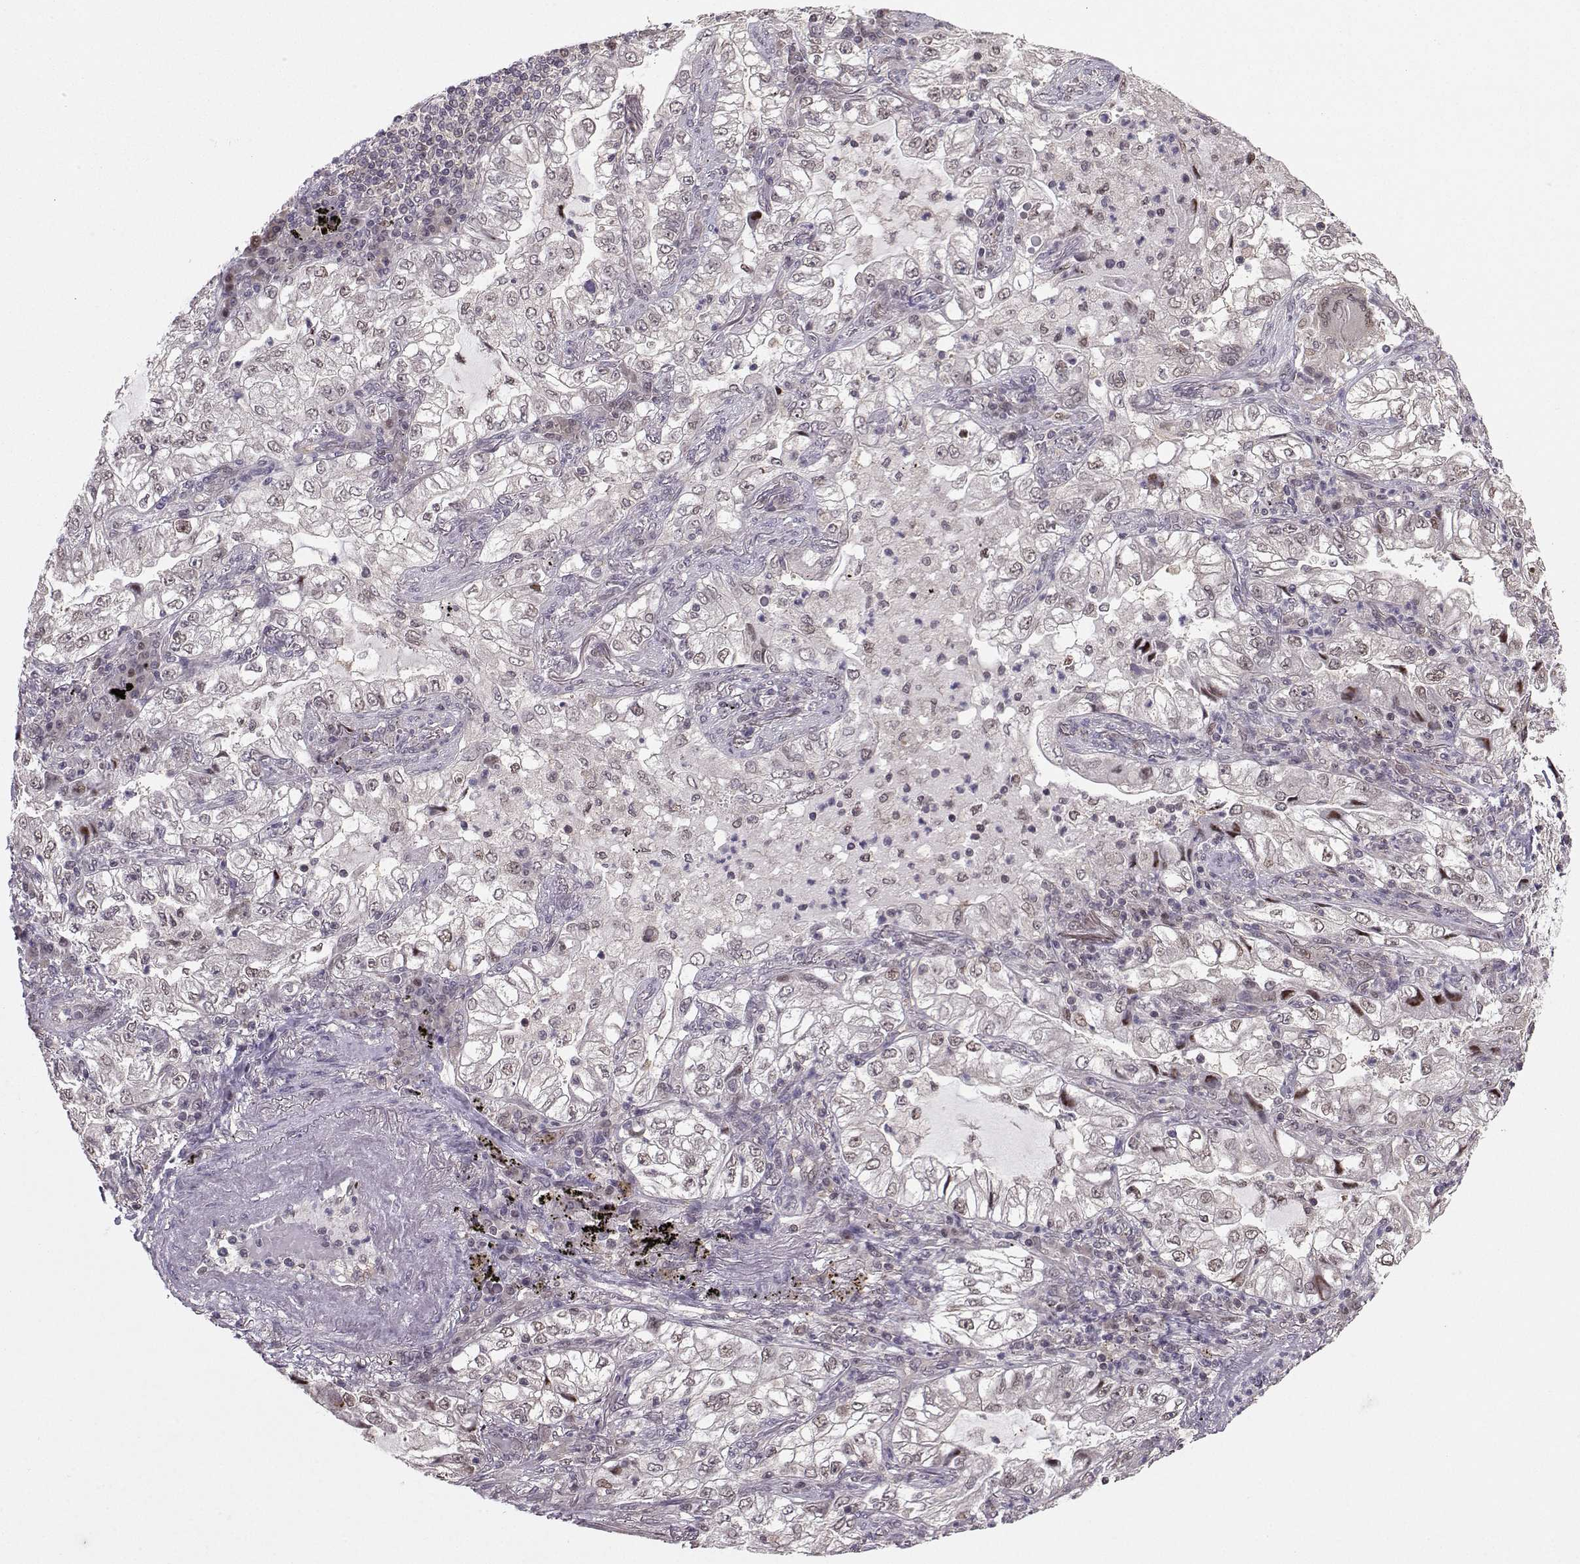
{"staining": {"intensity": "weak", "quantity": "<25%", "location": "nuclear"}, "tissue": "lung cancer", "cell_type": "Tumor cells", "image_type": "cancer", "snomed": [{"axis": "morphology", "description": "Adenocarcinoma, NOS"}, {"axis": "topography", "description": "Lung"}], "caption": "Tumor cells are negative for brown protein staining in lung adenocarcinoma. (Immunohistochemistry, brightfield microscopy, high magnification).", "gene": "PKP2", "patient": {"sex": "female", "age": 73}}